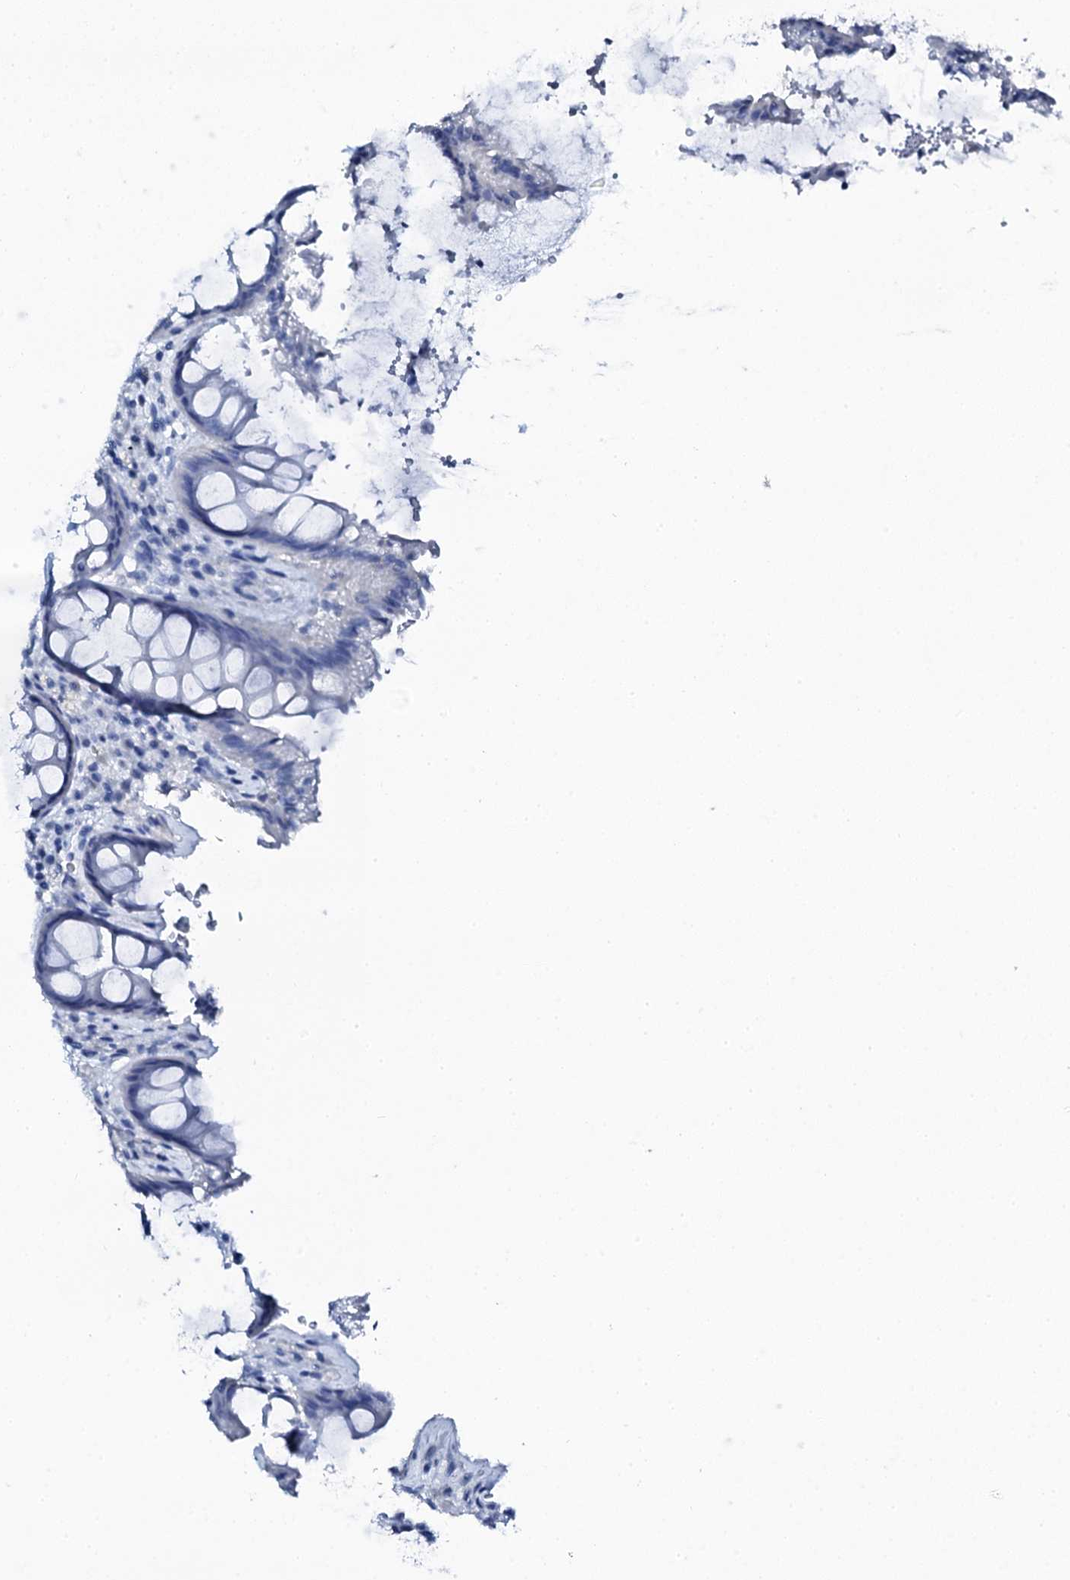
{"staining": {"intensity": "negative", "quantity": "none", "location": "none"}, "tissue": "rectum", "cell_type": "Glandular cells", "image_type": "normal", "snomed": [{"axis": "morphology", "description": "Normal tissue, NOS"}, {"axis": "topography", "description": "Rectum"}], "caption": "Immunohistochemistry (IHC) image of unremarkable rectum: rectum stained with DAB demonstrates no significant protein positivity in glandular cells.", "gene": "PTH", "patient": {"sex": "female", "age": 46}}